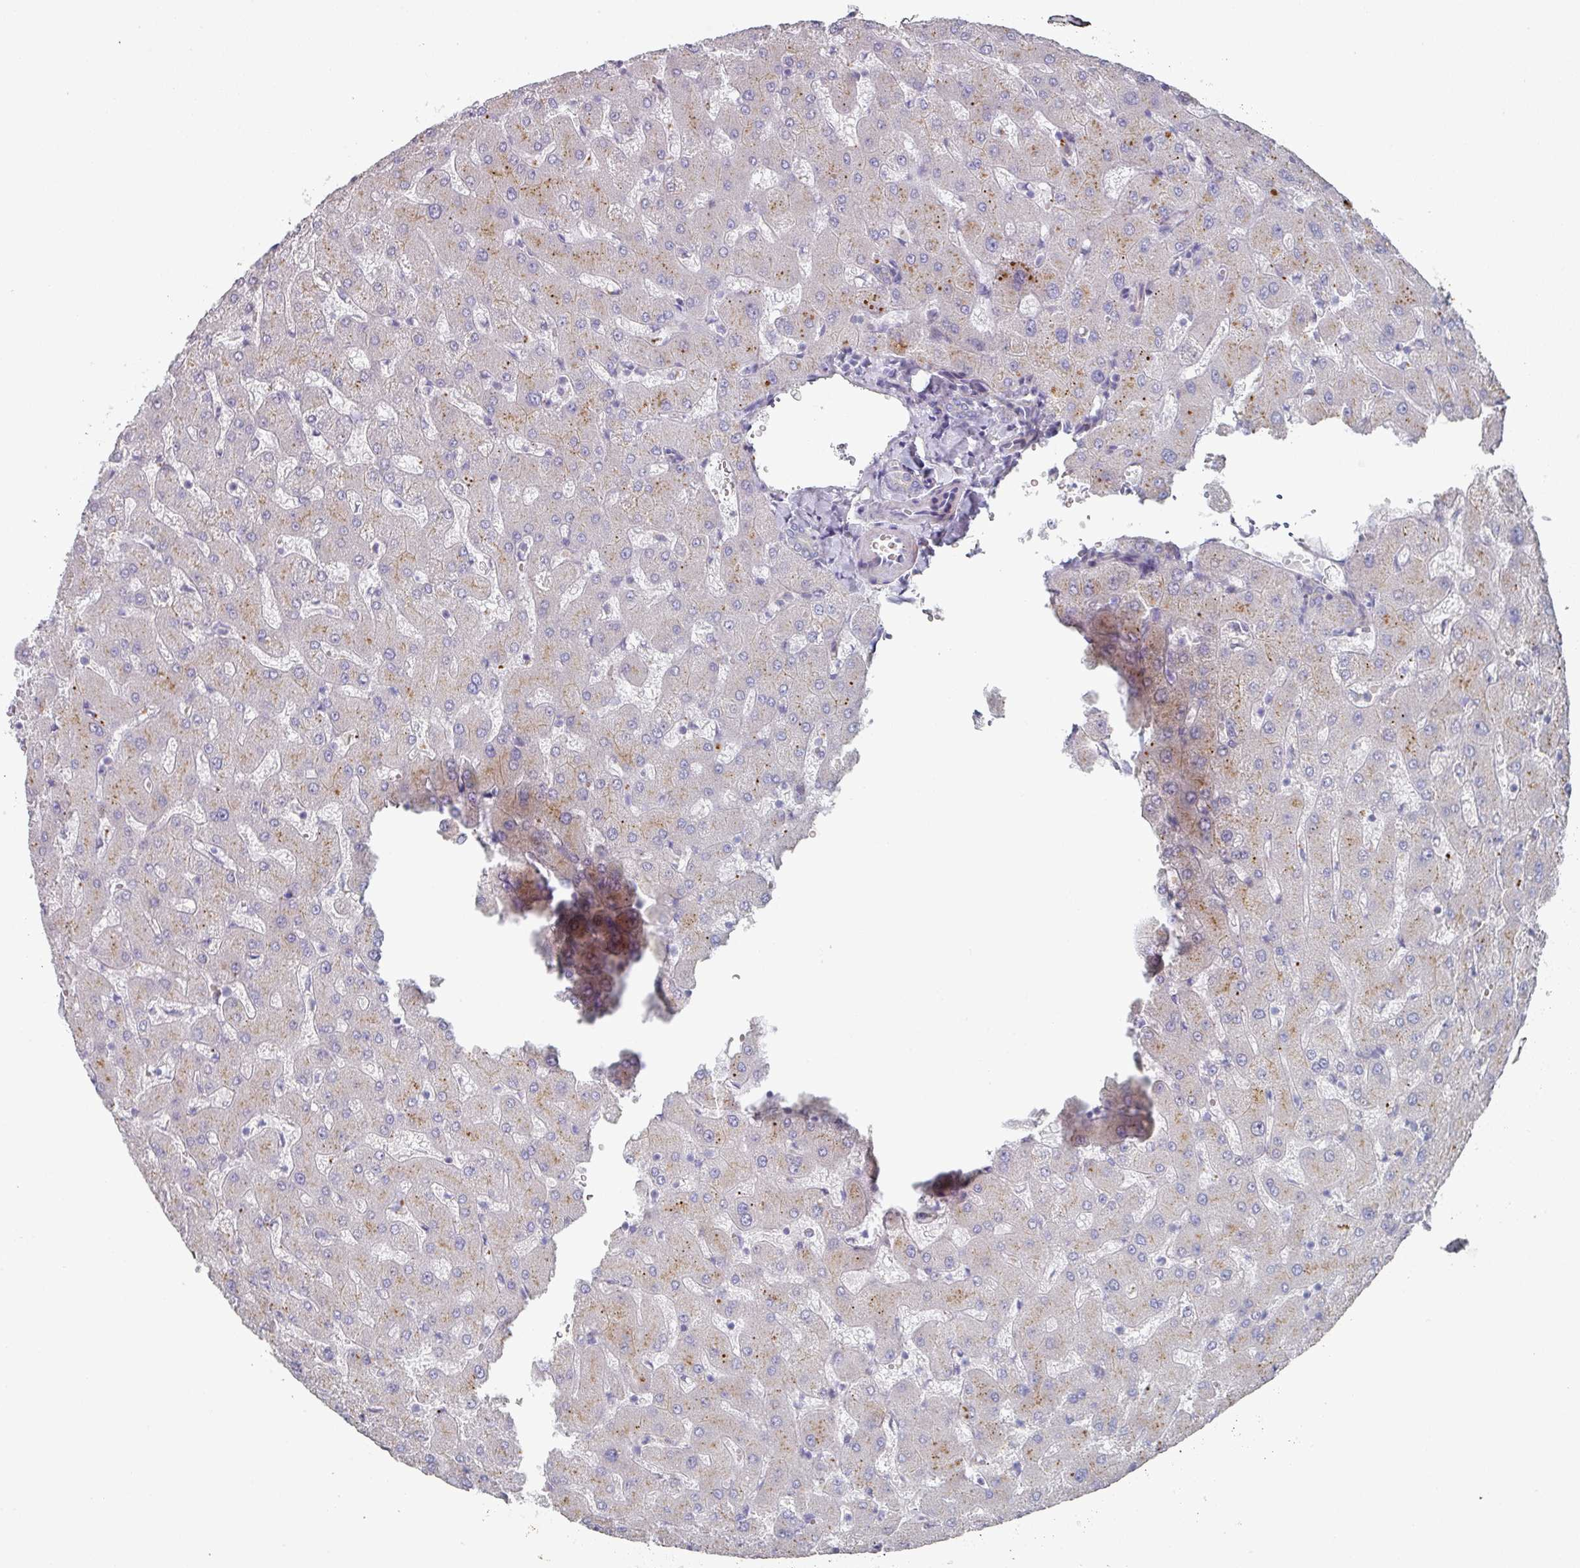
{"staining": {"intensity": "negative", "quantity": "none", "location": "none"}, "tissue": "liver", "cell_type": "Cholangiocytes", "image_type": "normal", "snomed": [{"axis": "morphology", "description": "Normal tissue, NOS"}, {"axis": "topography", "description": "Liver"}], "caption": "This image is of normal liver stained with immunohistochemistry to label a protein in brown with the nuclei are counter-stained blue. There is no staining in cholangiocytes.", "gene": "NT5C1A", "patient": {"sex": "female", "age": 63}}